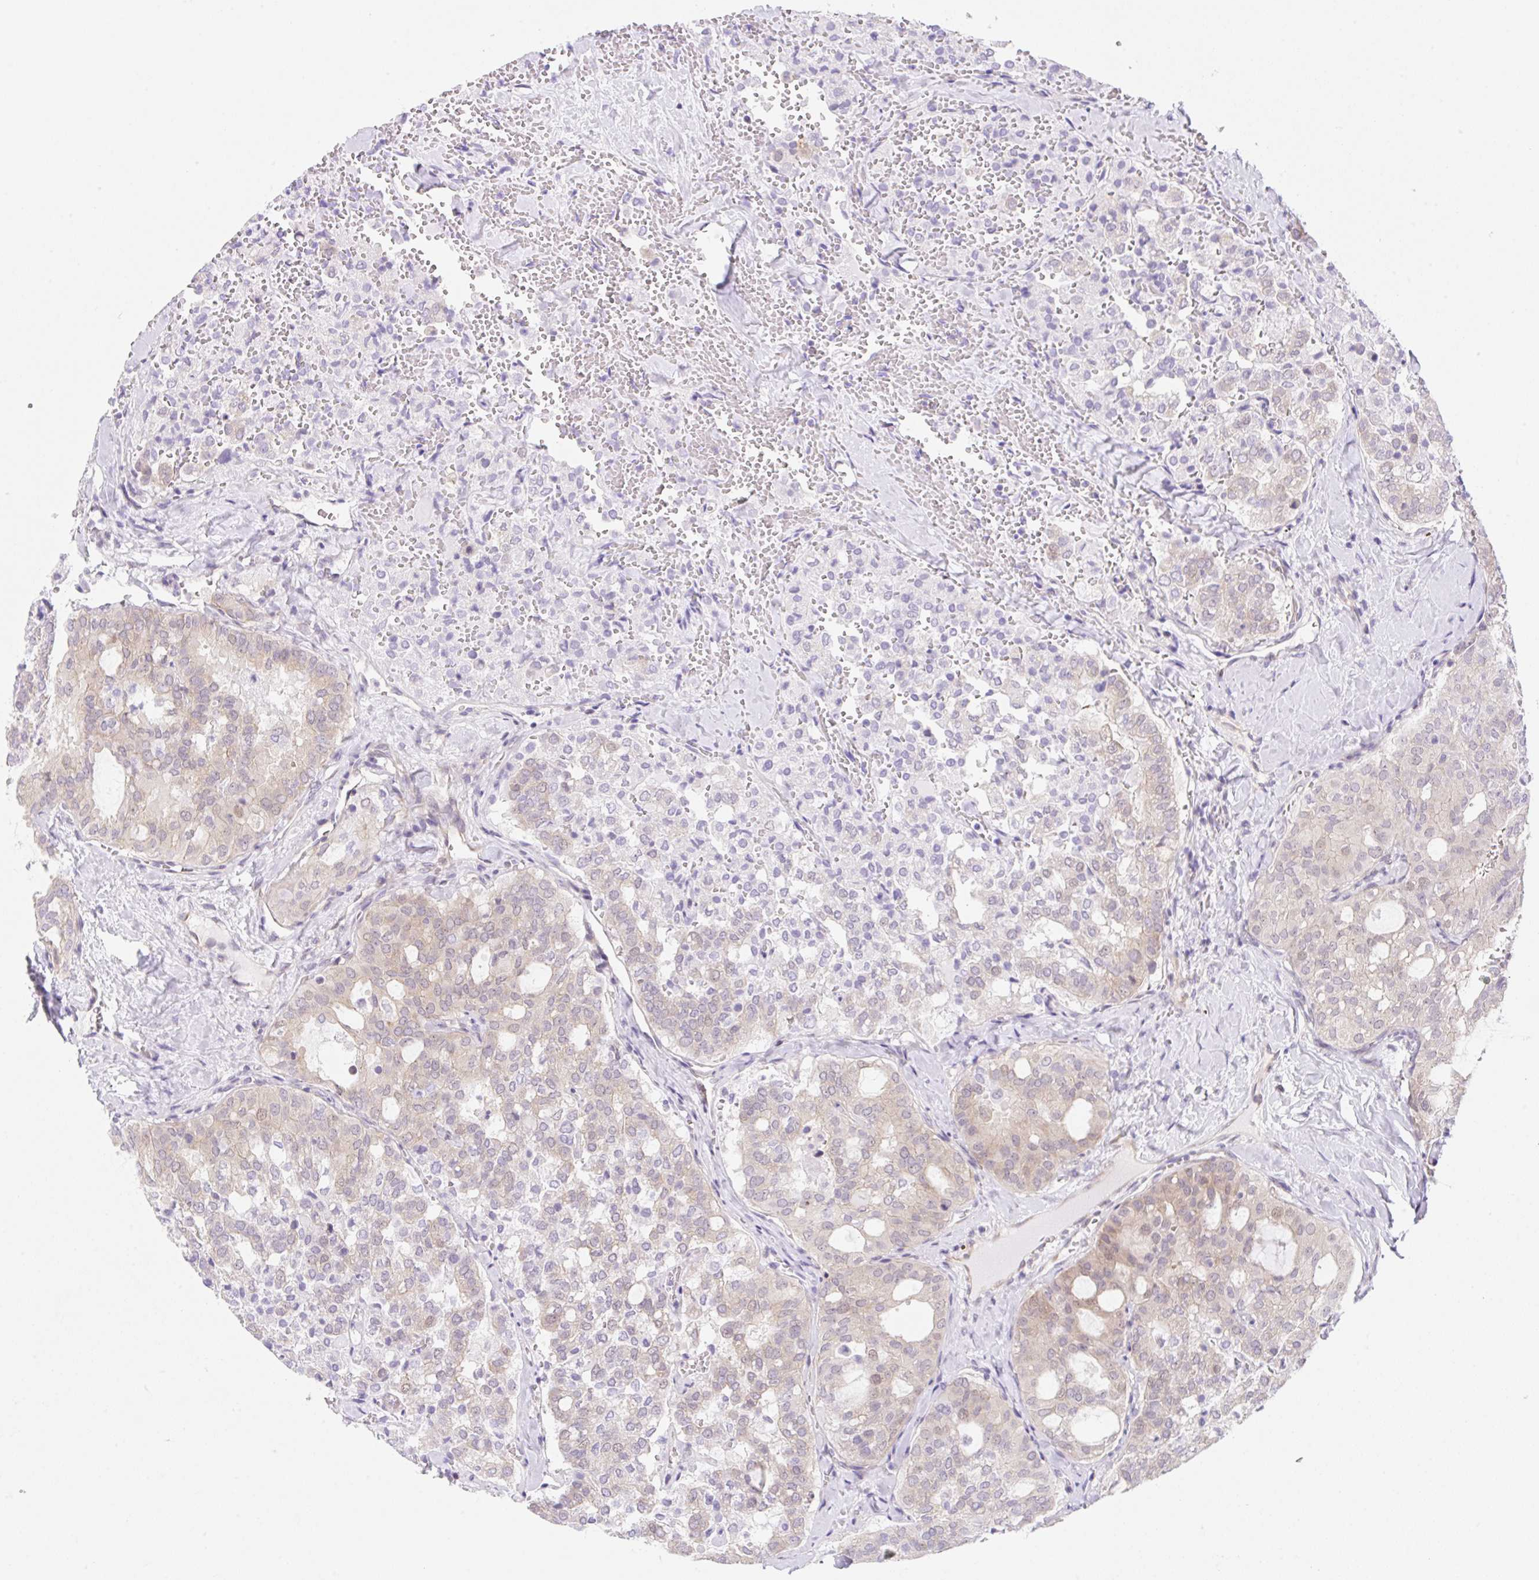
{"staining": {"intensity": "weak", "quantity": "25%-75%", "location": "cytoplasmic/membranous,nuclear"}, "tissue": "thyroid cancer", "cell_type": "Tumor cells", "image_type": "cancer", "snomed": [{"axis": "morphology", "description": "Follicular adenoma carcinoma, NOS"}, {"axis": "topography", "description": "Thyroid gland"}], "caption": "Thyroid follicular adenoma carcinoma stained with immunohistochemistry shows weak cytoplasmic/membranous and nuclear staining in approximately 25%-75% of tumor cells.", "gene": "TBPL2", "patient": {"sex": "male", "age": 75}}